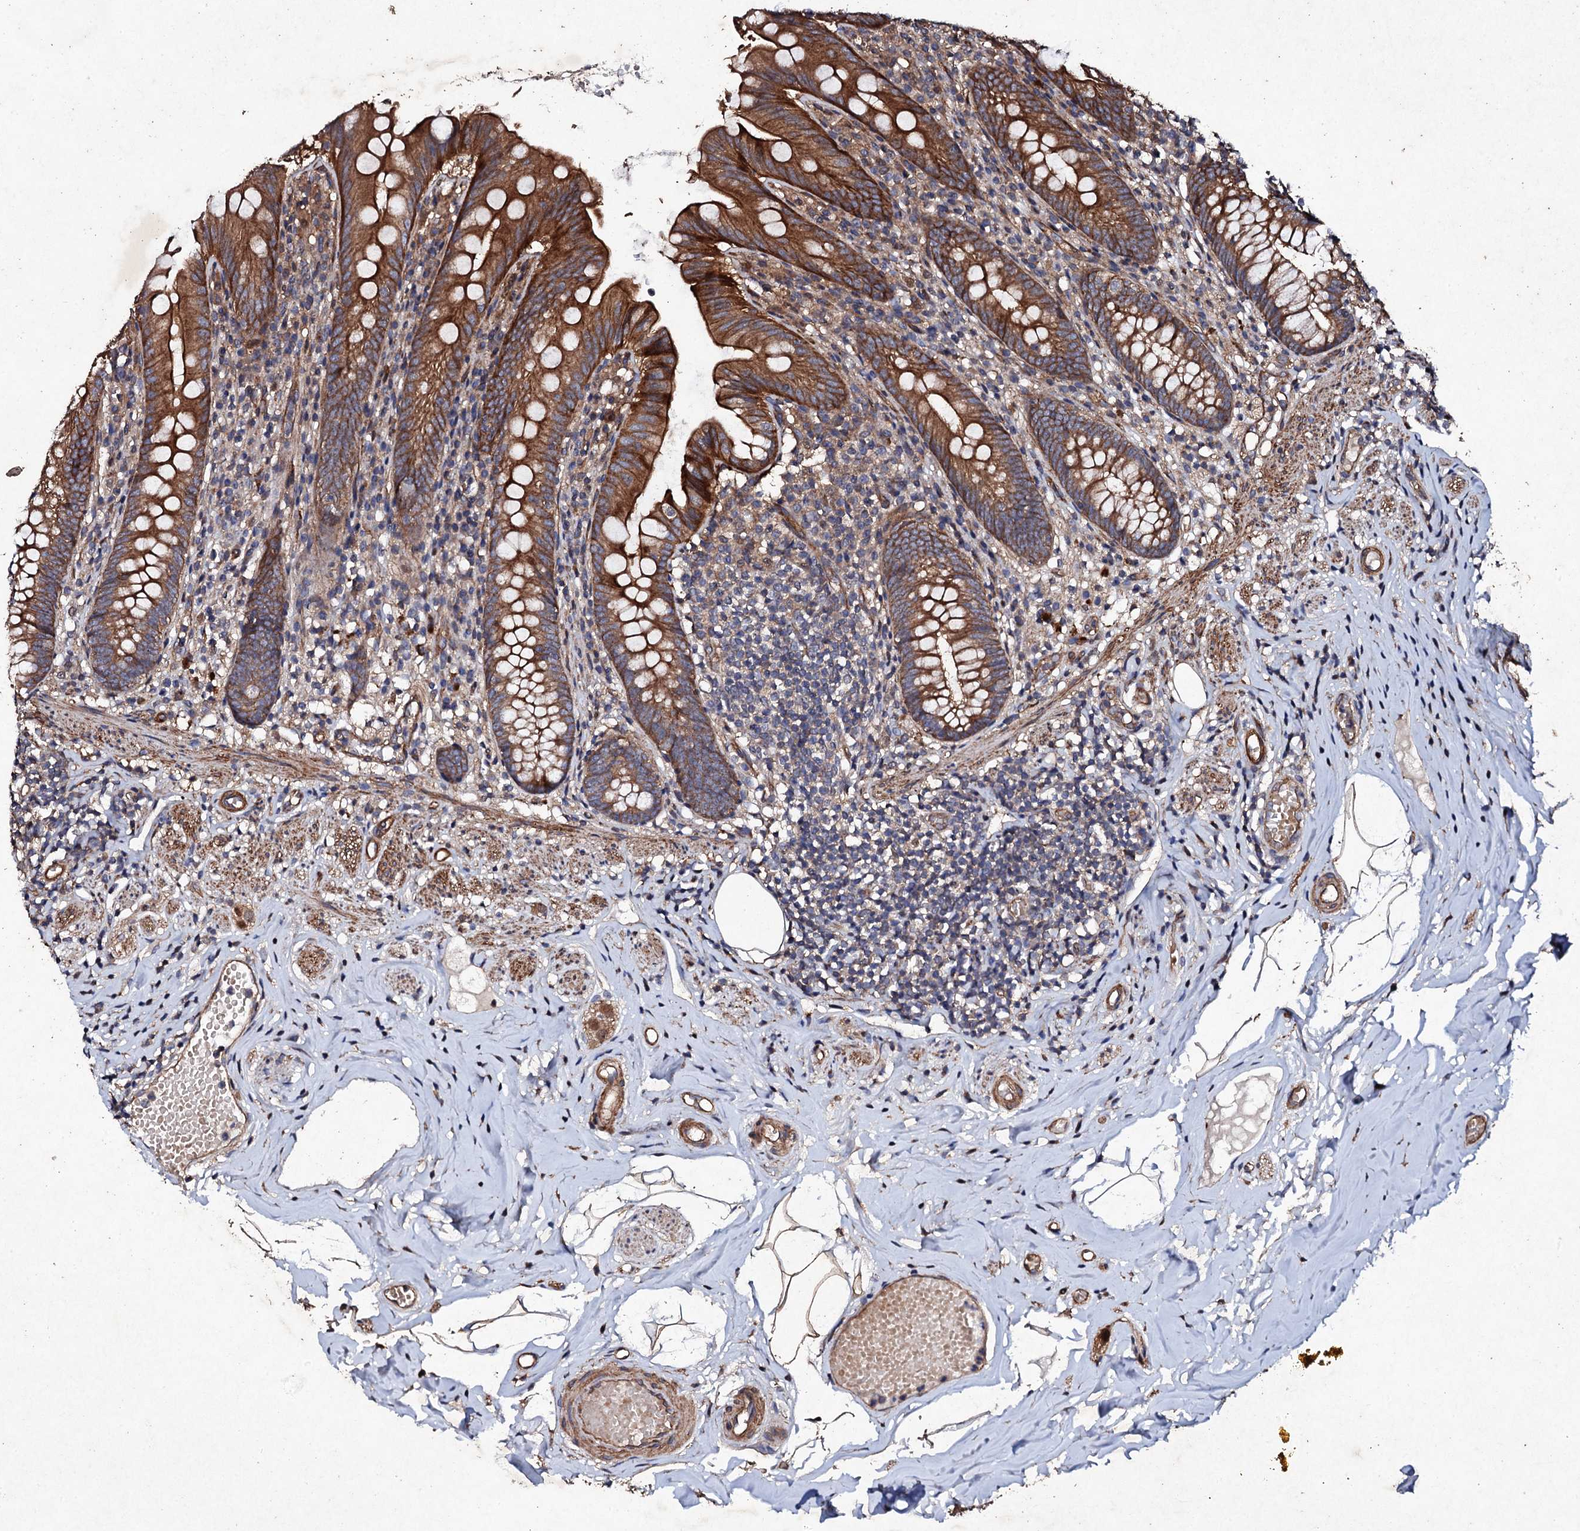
{"staining": {"intensity": "strong", "quantity": ">75%", "location": "cytoplasmic/membranous"}, "tissue": "appendix", "cell_type": "Glandular cells", "image_type": "normal", "snomed": [{"axis": "morphology", "description": "Normal tissue, NOS"}, {"axis": "topography", "description": "Appendix"}], "caption": "A high amount of strong cytoplasmic/membranous staining is identified in approximately >75% of glandular cells in normal appendix.", "gene": "MOCOS", "patient": {"sex": "male", "age": 55}}